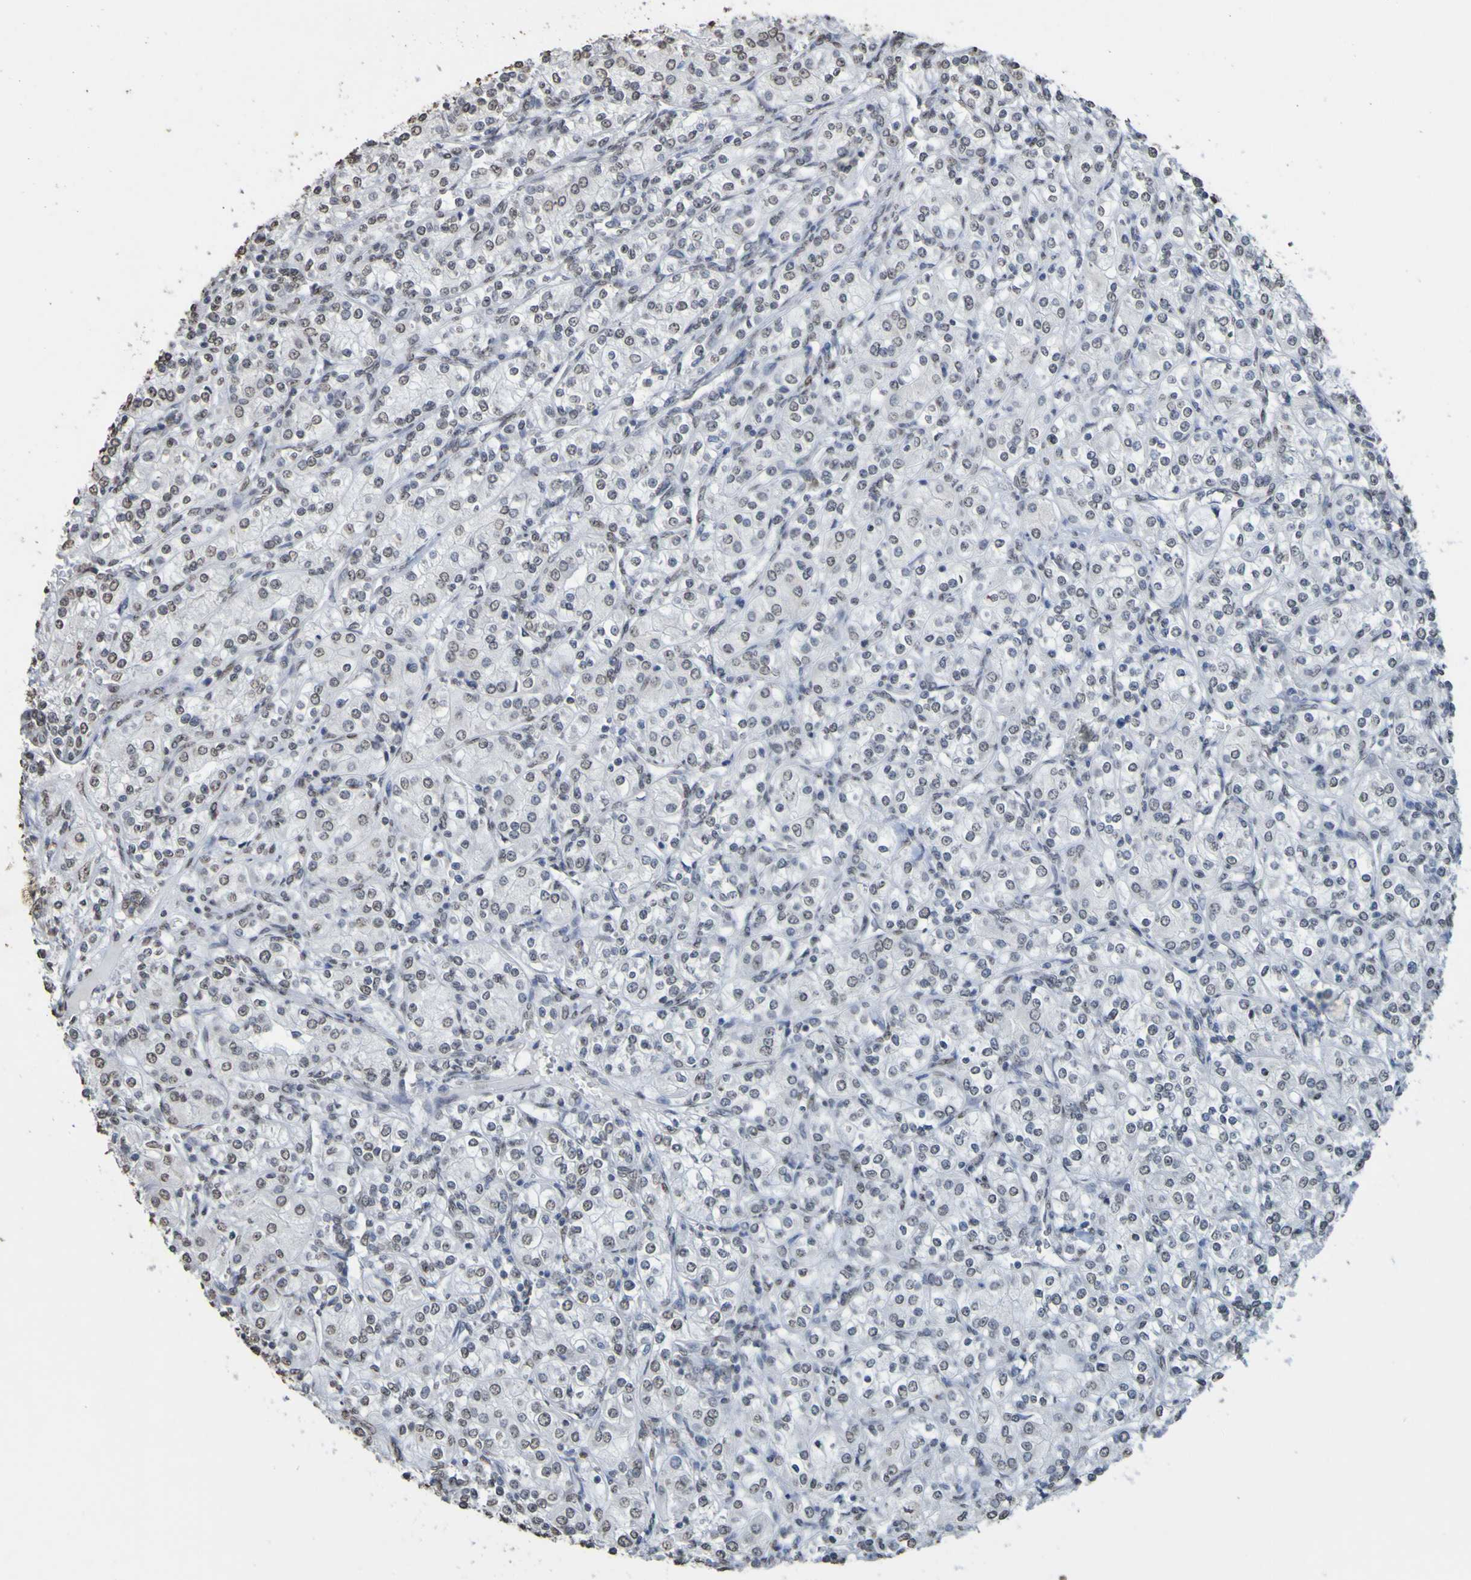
{"staining": {"intensity": "negative", "quantity": "none", "location": "none"}, "tissue": "renal cancer", "cell_type": "Tumor cells", "image_type": "cancer", "snomed": [{"axis": "morphology", "description": "Adenocarcinoma, NOS"}, {"axis": "topography", "description": "Kidney"}], "caption": "This is an immunohistochemistry histopathology image of renal cancer (adenocarcinoma). There is no positivity in tumor cells.", "gene": "ALKBH2", "patient": {"sex": "male", "age": 77}}